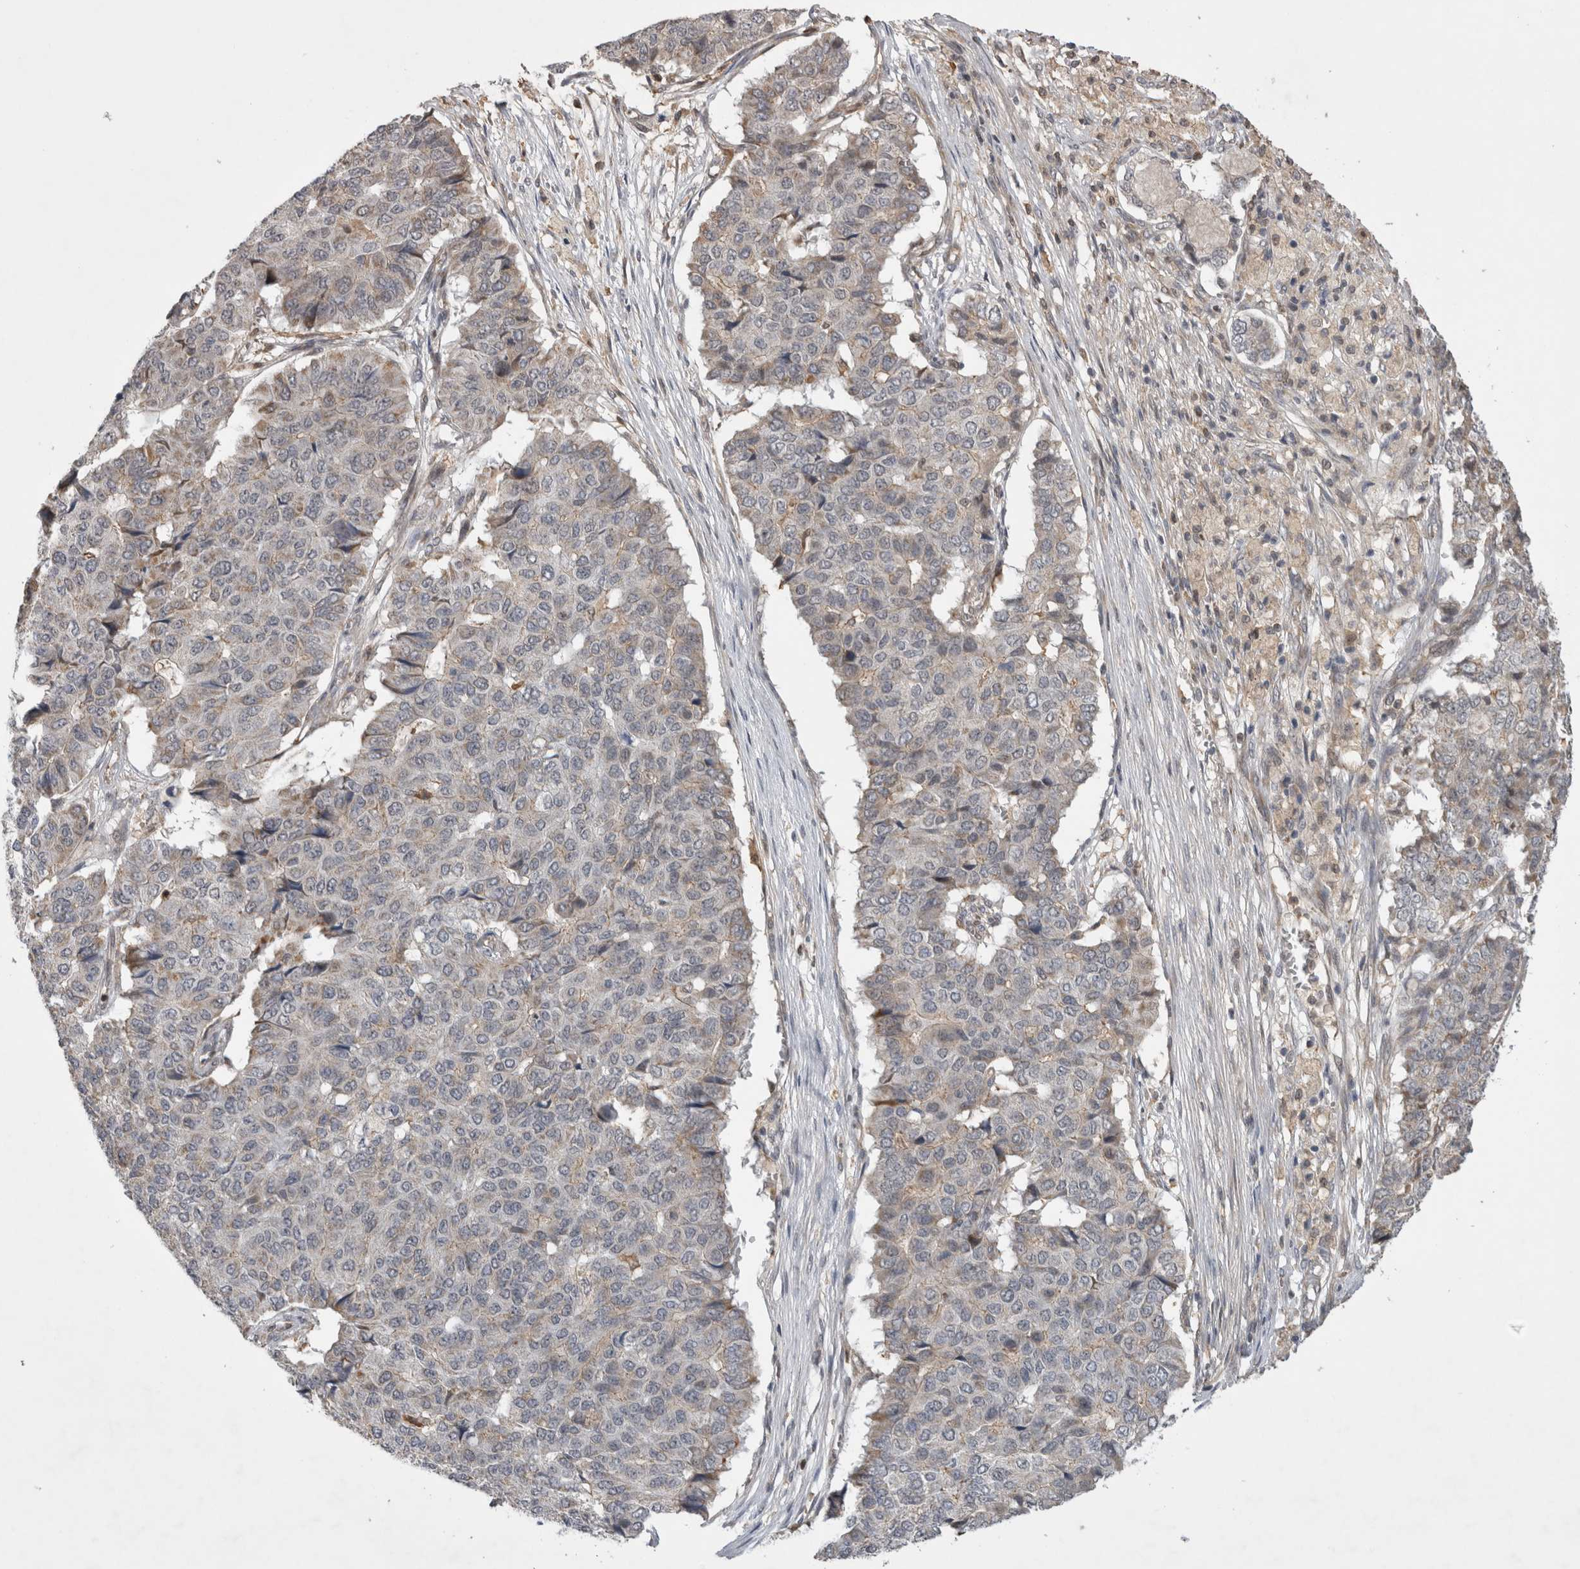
{"staining": {"intensity": "negative", "quantity": "none", "location": "none"}, "tissue": "pancreatic cancer", "cell_type": "Tumor cells", "image_type": "cancer", "snomed": [{"axis": "morphology", "description": "Adenocarcinoma, NOS"}, {"axis": "topography", "description": "Pancreas"}], "caption": "Pancreatic cancer was stained to show a protein in brown. There is no significant expression in tumor cells.", "gene": "KCNIP1", "patient": {"sex": "male", "age": 50}}